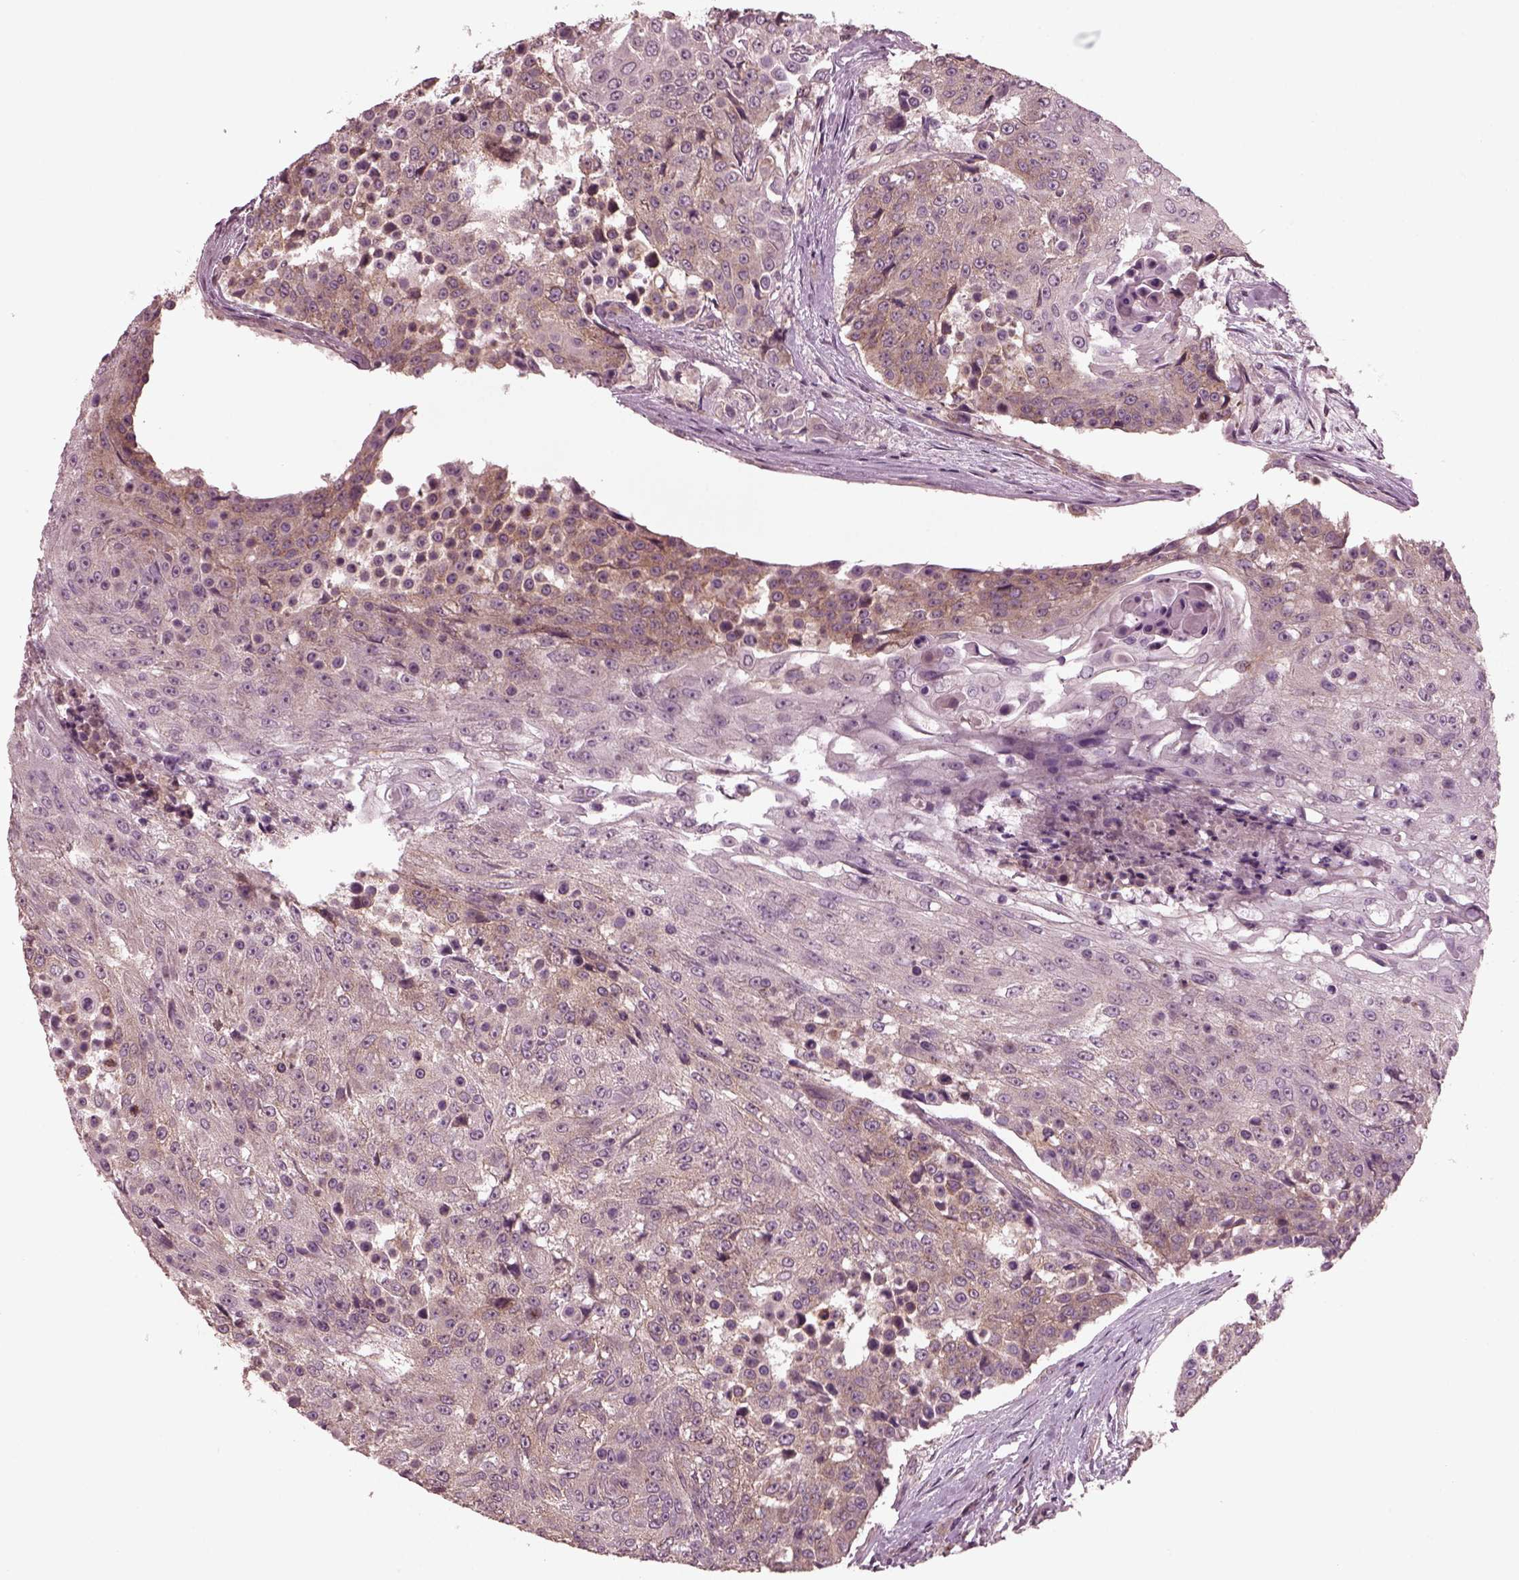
{"staining": {"intensity": "weak", "quantity": "25%-75%", "location": "cytoplasmic/membranous"}, "tissue": "urothelial cancer", "cell_type": "Tumor cells", "image_type": "cancer", "snomed": [{"axis": "morphology", "description": "Urothelial carcinoma, High grade"}, {"axis": "topography", "description": "Urinary bladder"}], "caption": "Protein expression analysis of human high-grade urothelial carcinoma reveals weak cytoplasmic/membranous staining in approximately 25%-75% of tumor cells.", "gene": "TUBG1", "patient": {"sex": "female", "age": 63}}